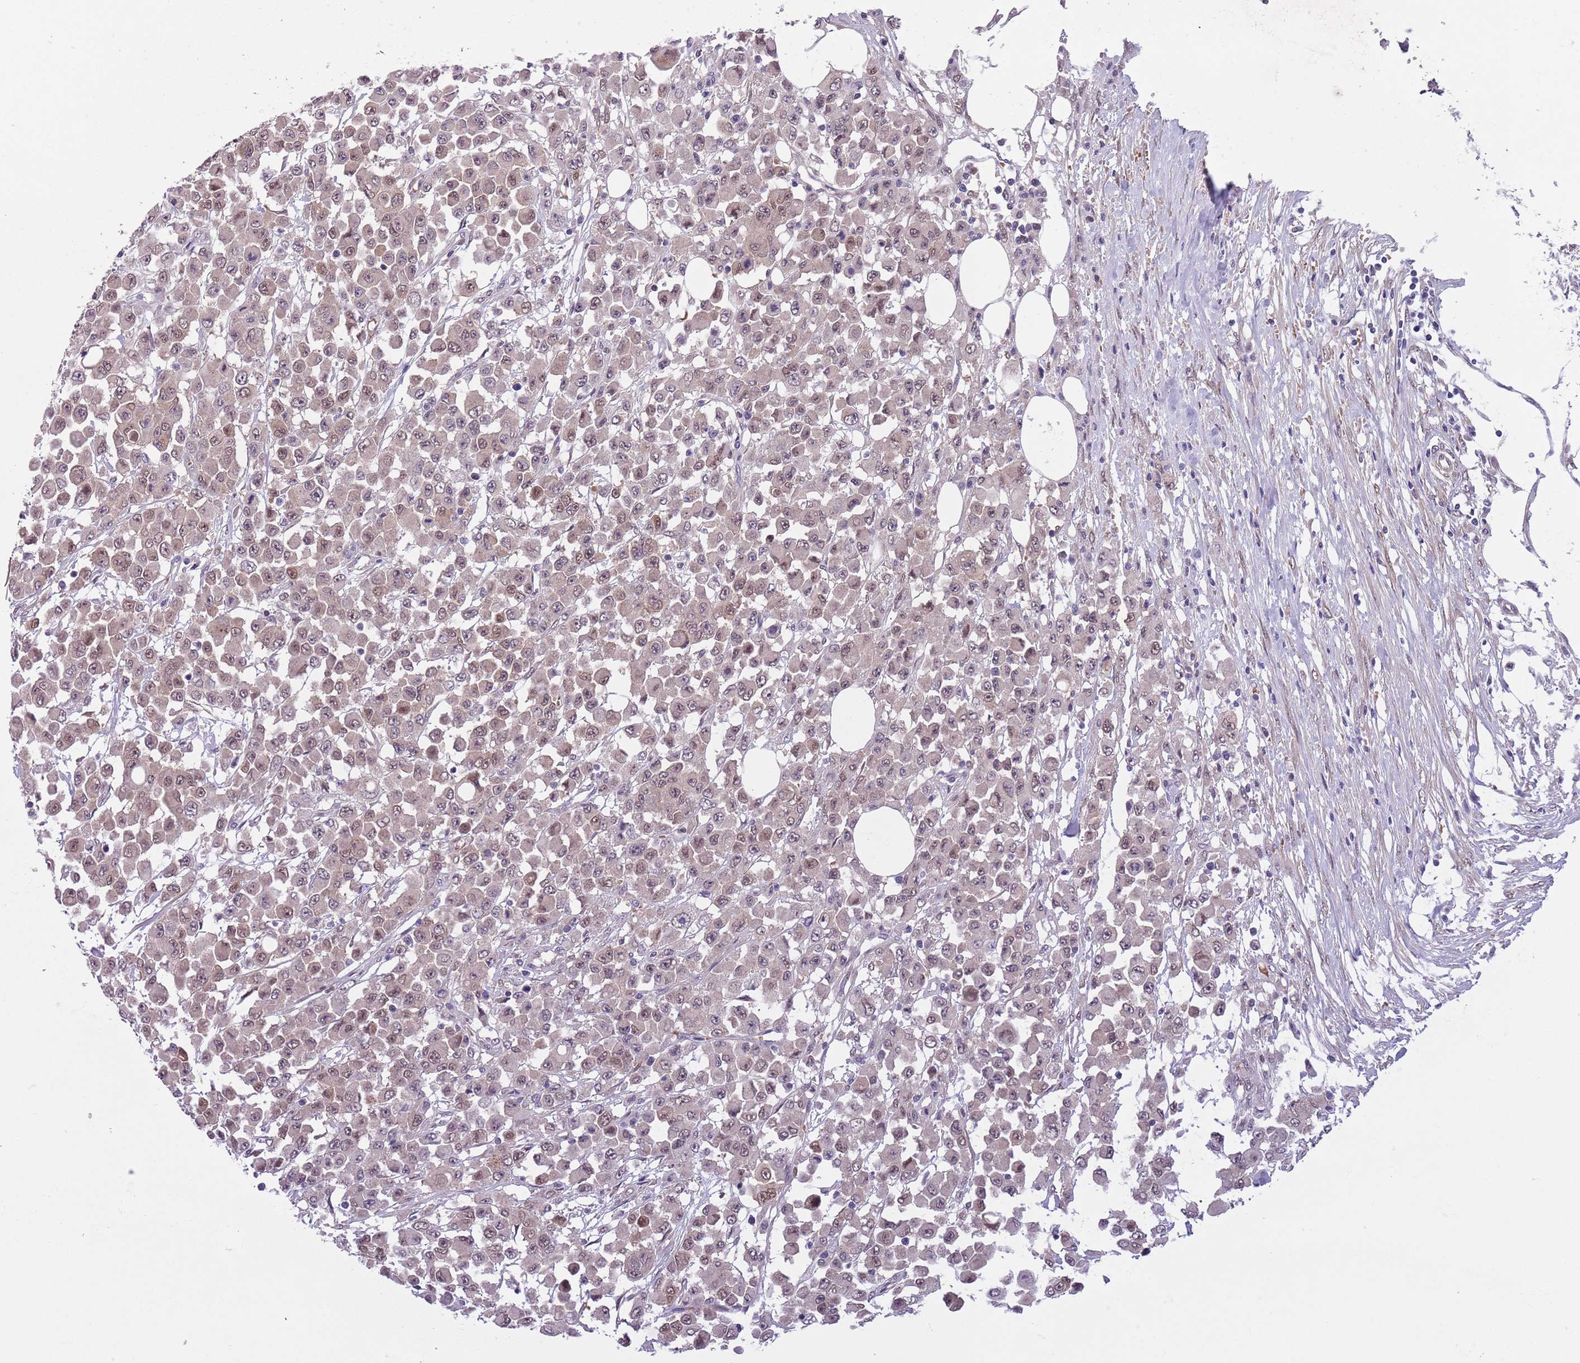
{"staining": {"intensity": "weak", "quantity": ">75%", "location": "cytoplasmic/membranous,nuclear"}, "tissue": "colorectal cancer", "cell_type": "Tumor cells", "image_type": "cancer", "snomed": [{"axis": "morphology", "description": "Adenocarcinoma, NOS"}, {"axis": "topography", "description": "Colon"}], "caption": "Human adenocarcinoma (colorectal) stained for a protein (brown) exhibits weak cytoplasmic/membranous and nuclear positive expression in about >75% of tumor cells.", "gene": "ADCY7", "patient": {"sex": "male", "age": 51}}